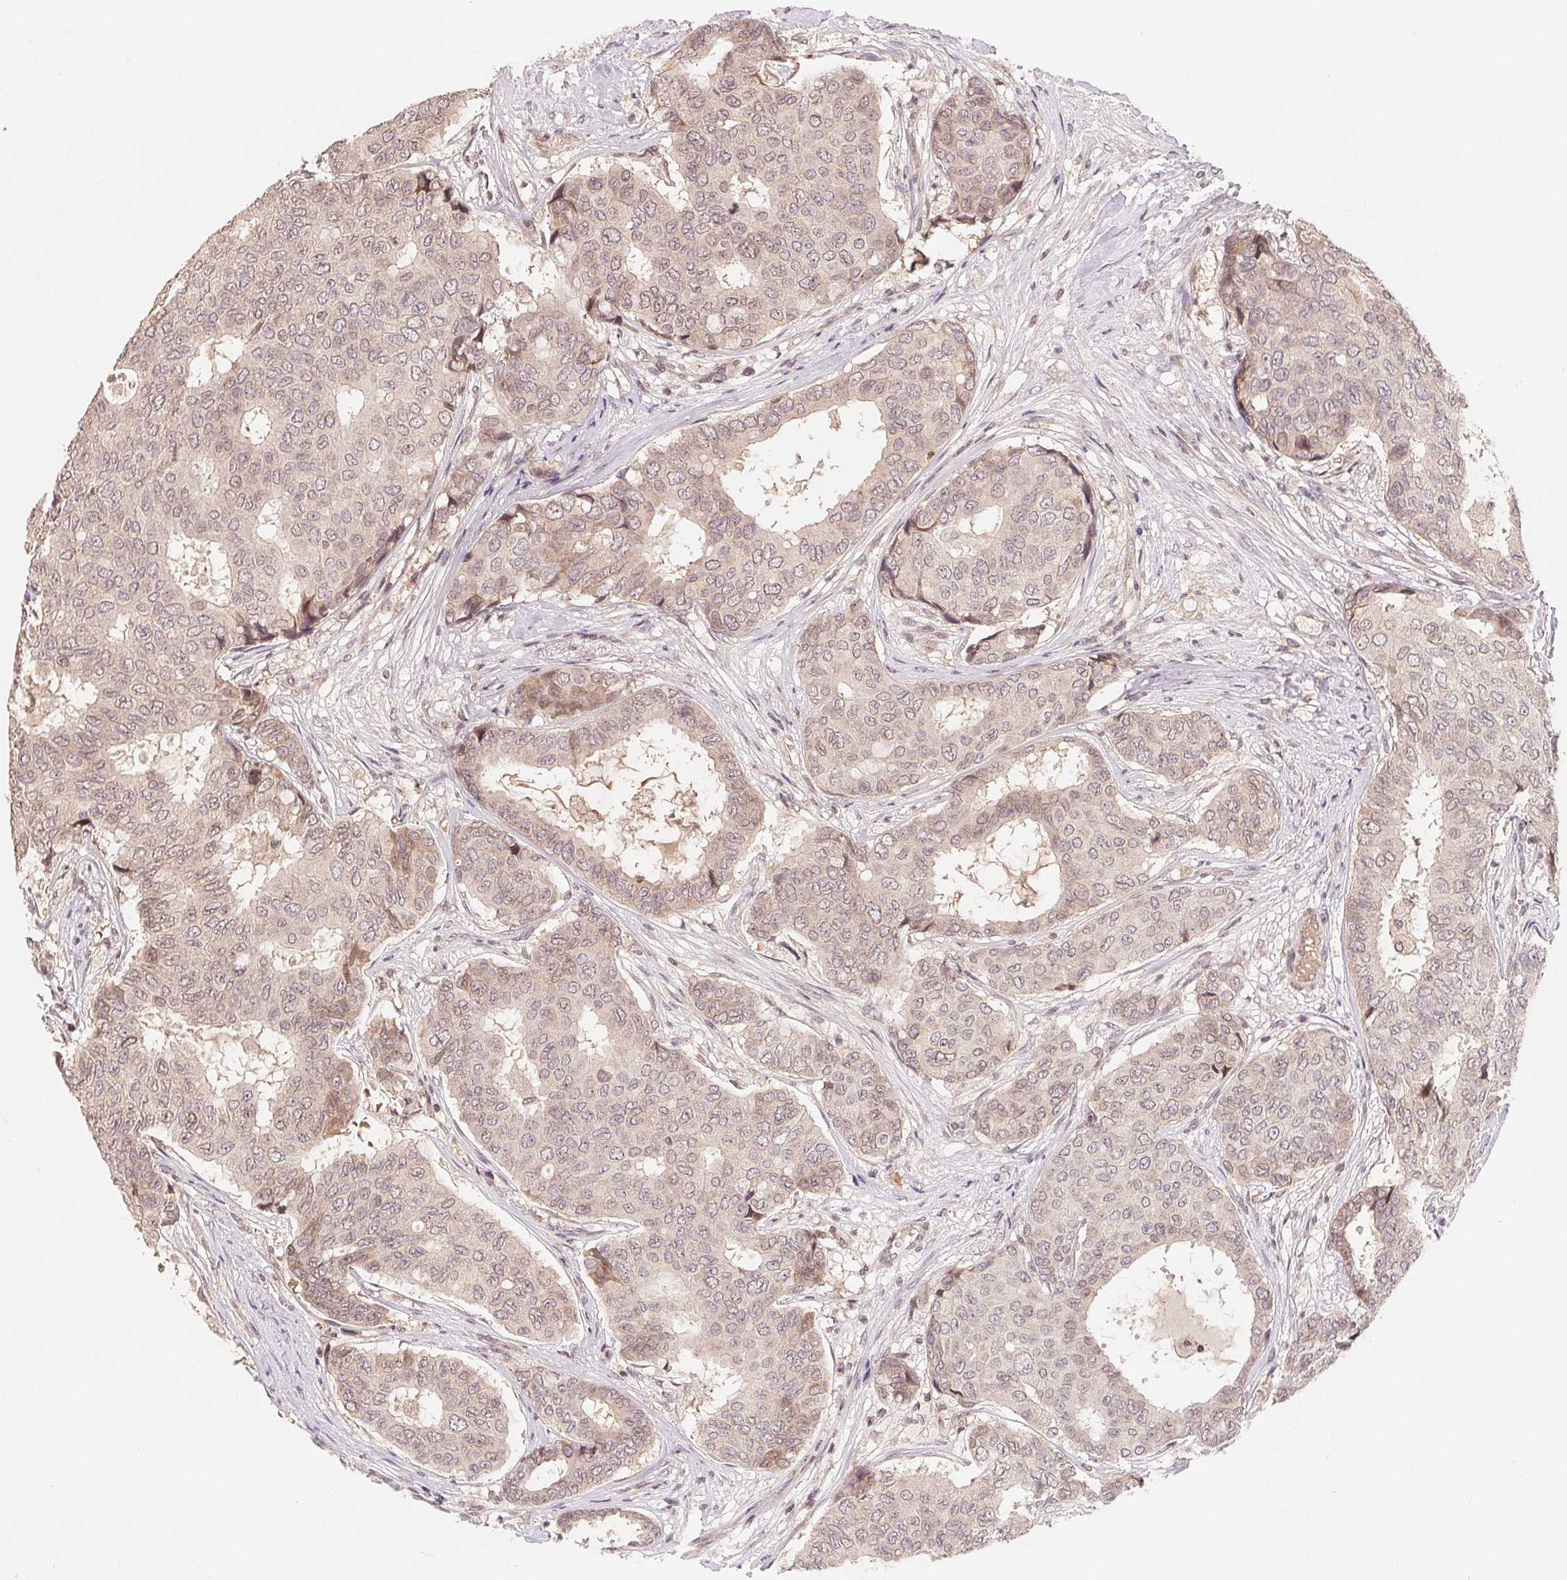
{"staining": {"intensity": "moderate", "quantity": "<25%", "location": "nuclear"}, "tissue": "breast cancer", "cell_type": "Tumor cells", "image_type": "cancer", "snomed": [{"axis": "morphology", "description": "Duct carcinoma"}, {"axis": "topography", "description": "Breast"}], "caption": "Human breast cancer stained with a brown dye reveals moderate nuclear positive expression in about <25% of tumor cells.", "gene": "HMGN3", "patient": {"sex": "female", "age": 75}}